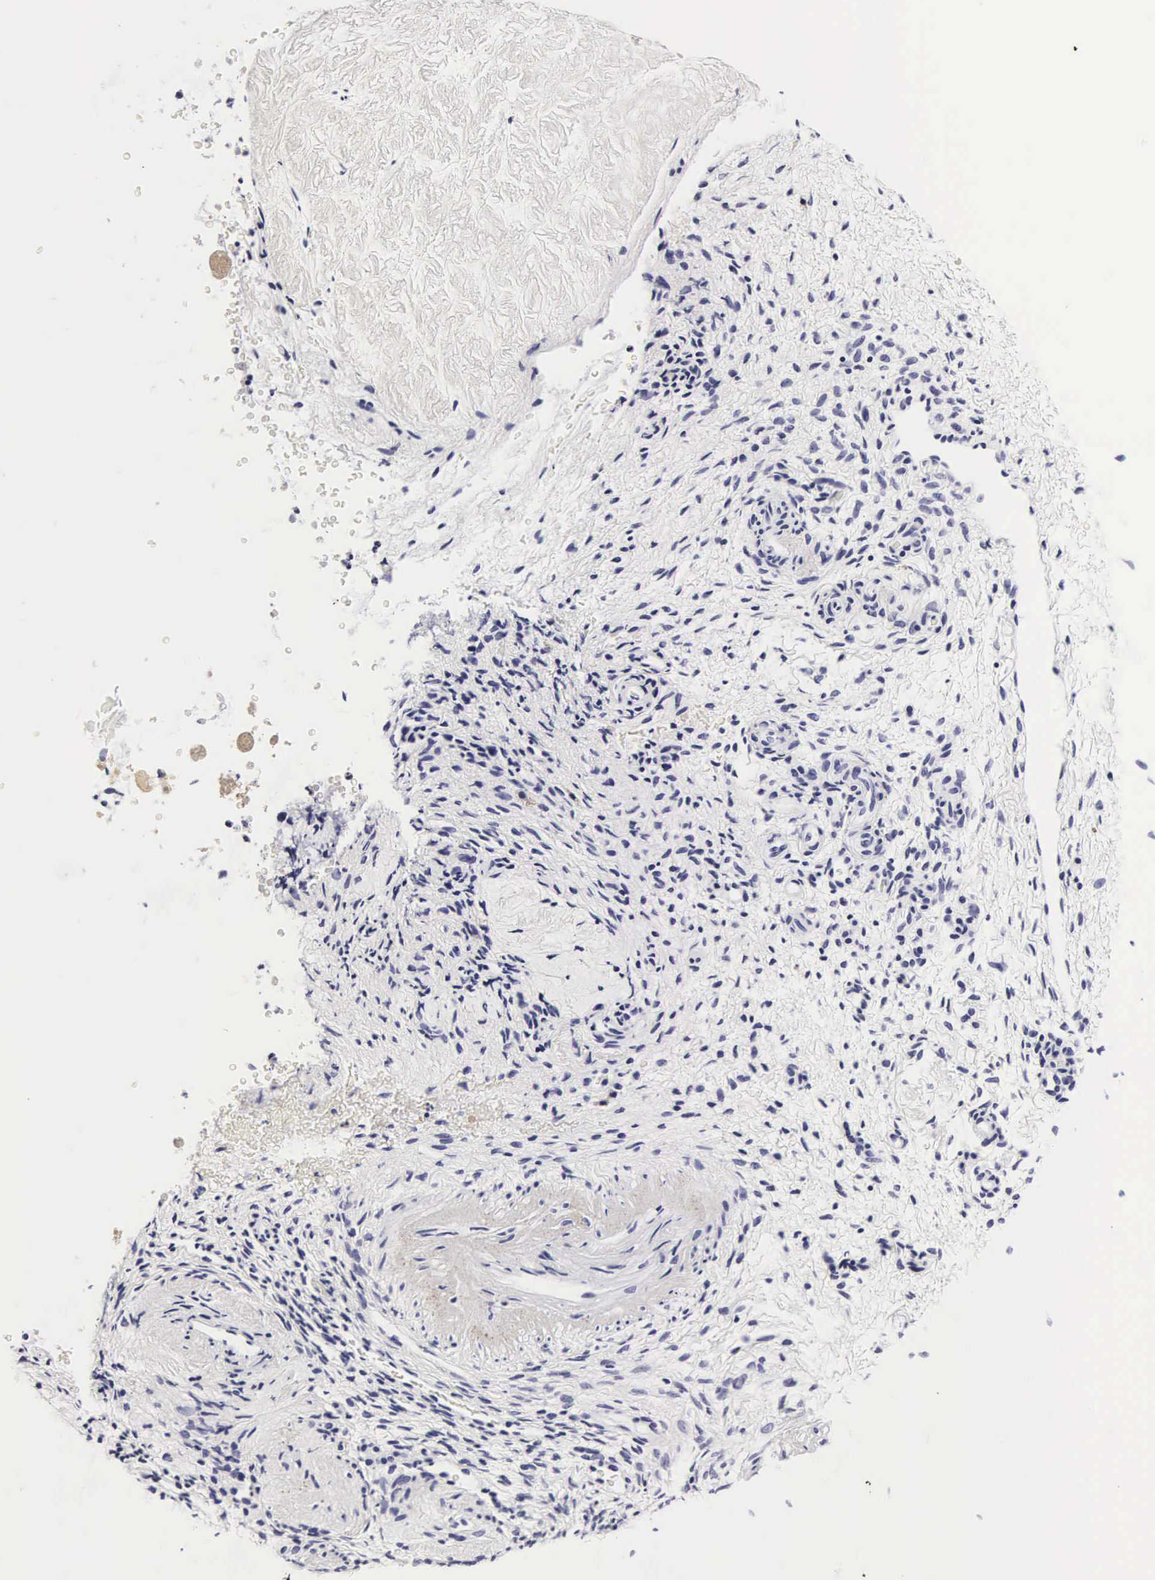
{"staining": {"intensity": "negative", "quantity": "none", "location": "none"}, "tissue": "ovarian cancer", "cell_type": "Tumor cells", "image_type": "cancer", "snomed": [{"axis": "morphology", "description": "Carcinoma, endometroid"}, {"axis": "topography", "description": "Ovary"}], "caption": "DAB (3,3'-diaminobenzidine) immunohistochemical staining of human ovarian cancer shows no significant staining in tumor cells.", "gene": "RNASE6", "patient": {"sex": "female", "age": 52}}